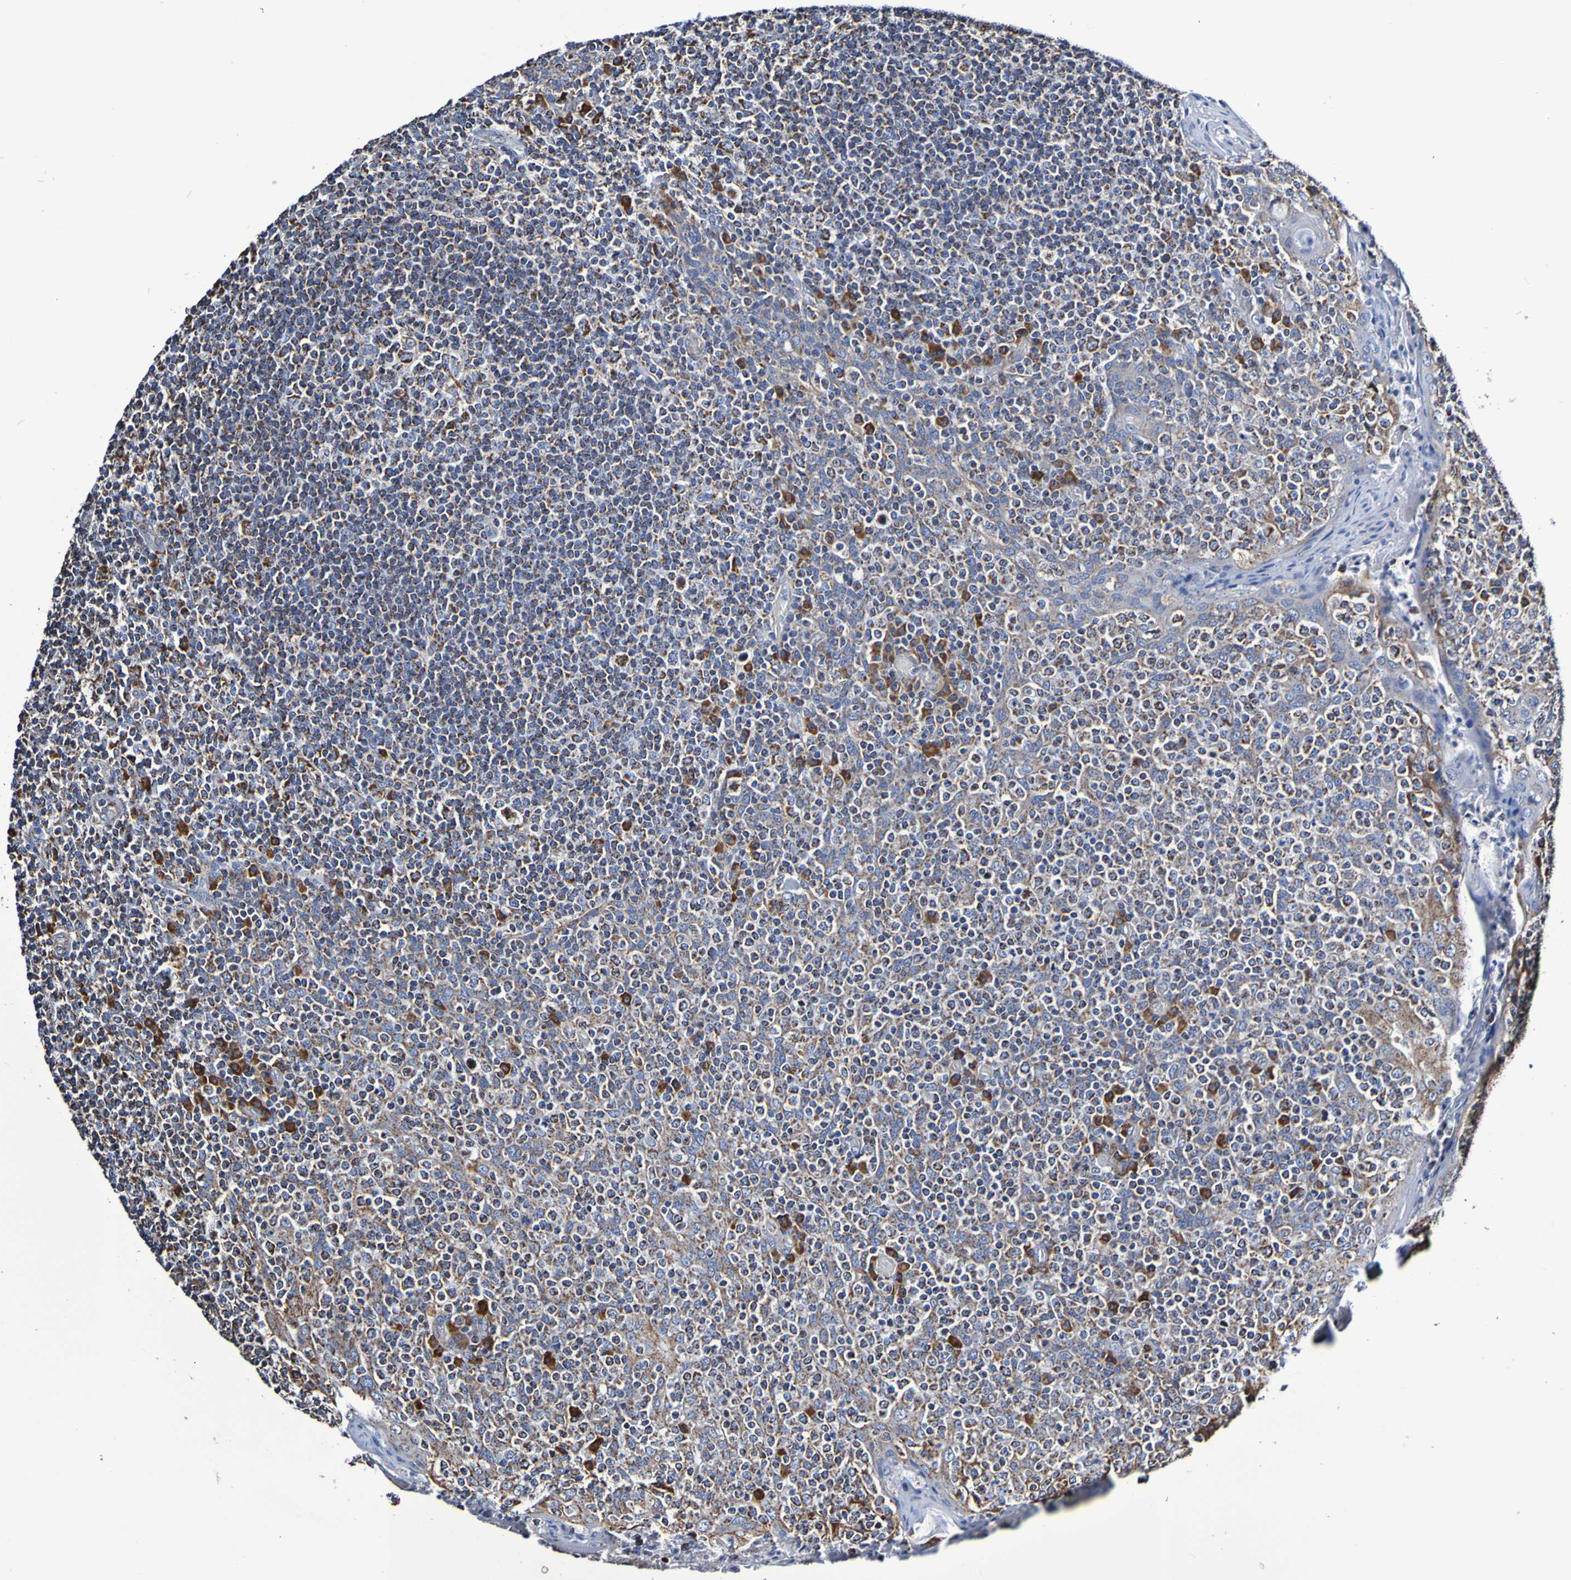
{"staining": {"intensity": "strong", "quantity": "25%-75%", "location": "cytoplasmic/membranous"}, "tissue": "tonsil", "cell_type": "Germinal center cells", "image_type": "normal", "snomed": [{"axis": "morphology", "description": "Normal tissue, NOS"}, {"axis": "topography", "description": "Tonsil"}], "caption": "Immunohistochemical staining of unremarkable human tonsil exhibits high levels of strong cytoplasmic/membranous staining in approximately 25%-75% of germinal center cells. Immunohistochemistry stains the protein in brown and the nuclei are stained blue.", "gene": "IL18R1", "patient": {"sex": "female", "age": 19}}